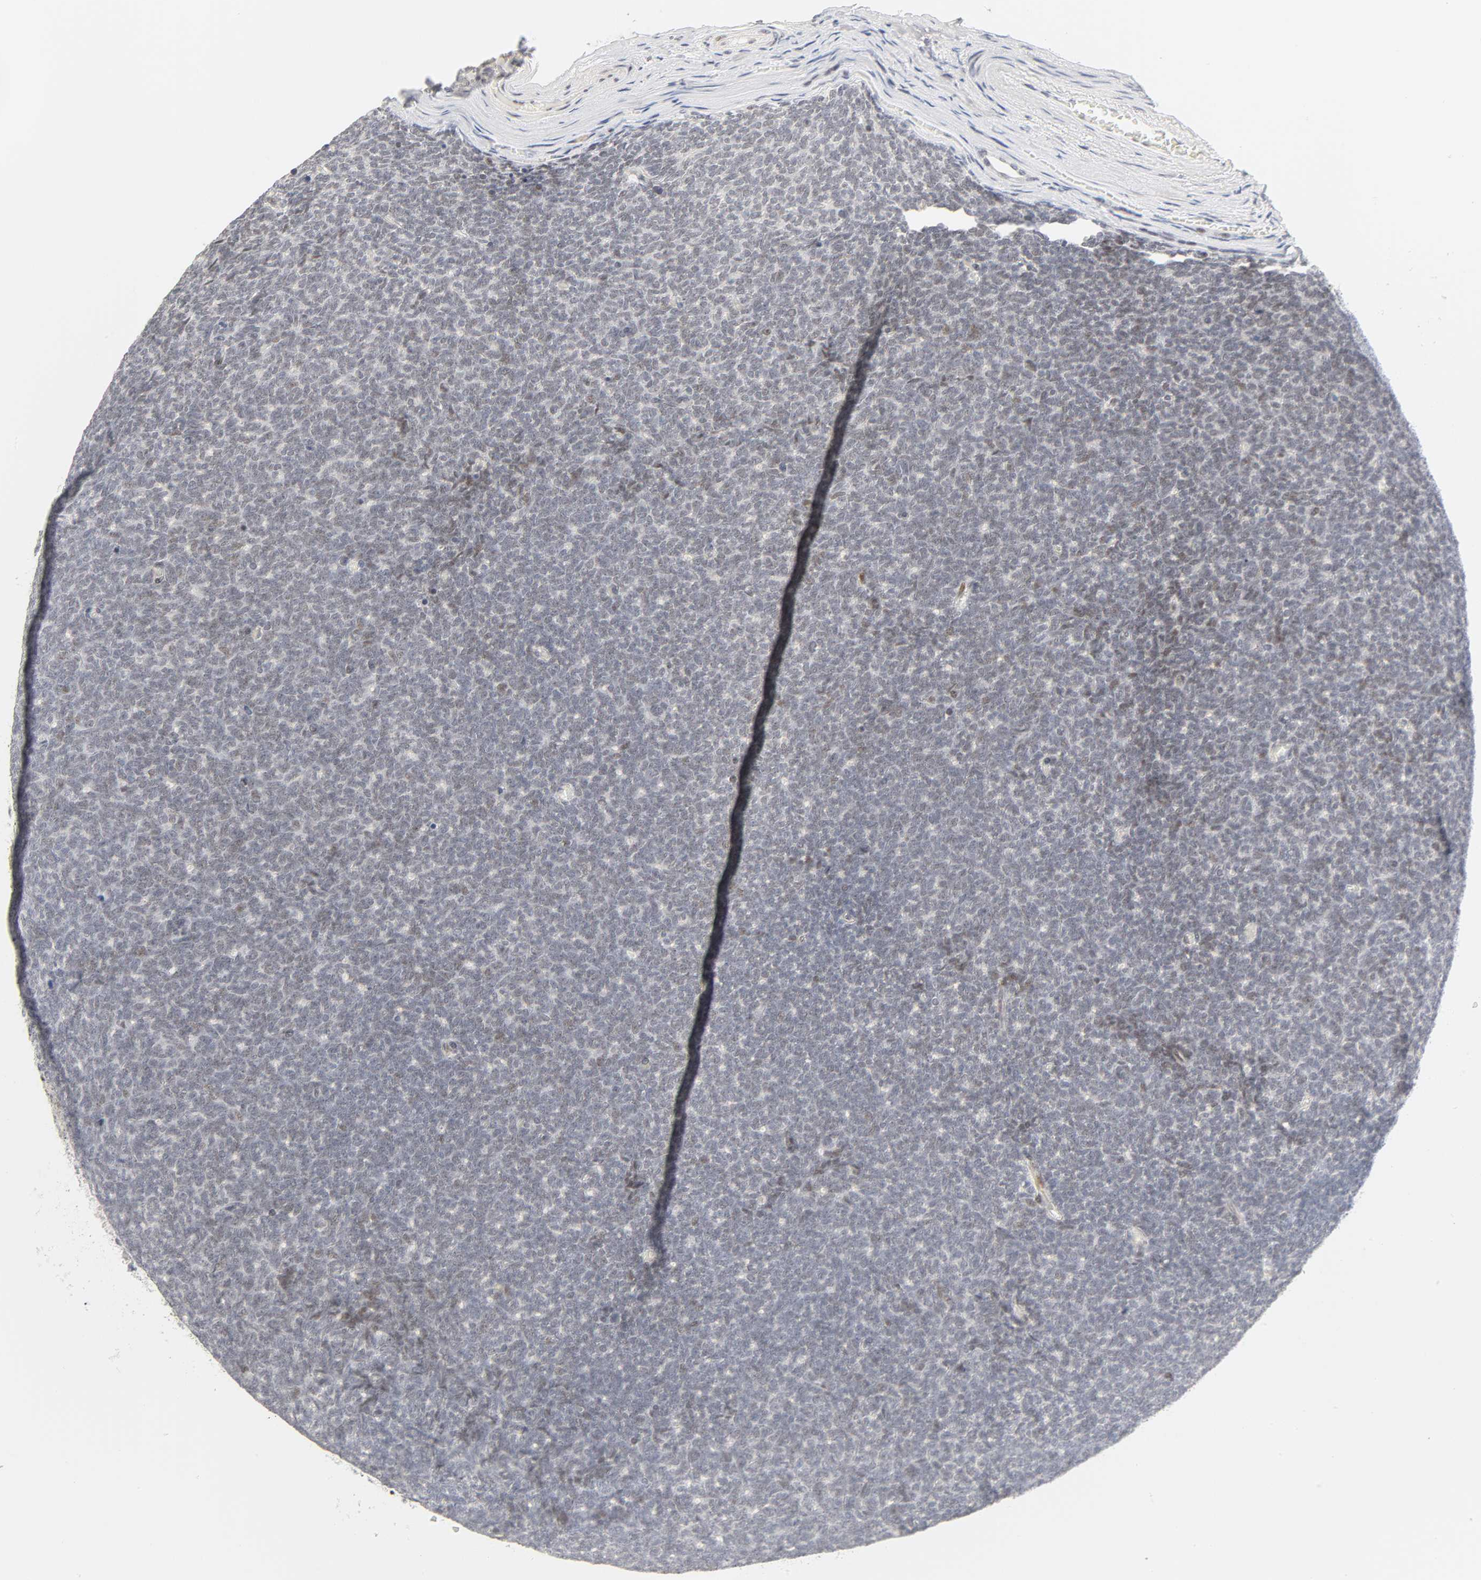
{"staining": {"intensity": "weak", "quantity": "<25%", "location": "nuclear"}, "tissue": "renal cancer", "cell_type": "Tumor cells", "image_type": "cancer", "snomed": [{"axis": "morphology", "description": "Neoplasm, malignant, NOS"}, {"axis": "topography", "description": "Kidney"}], "caption": "This is an IHC histopathology image of human renal cancer (malignant neoplasm). There is no positivity in tumor cells.", "gene": "MNAT1", "patient": {"sex": "male", "age": 28}}